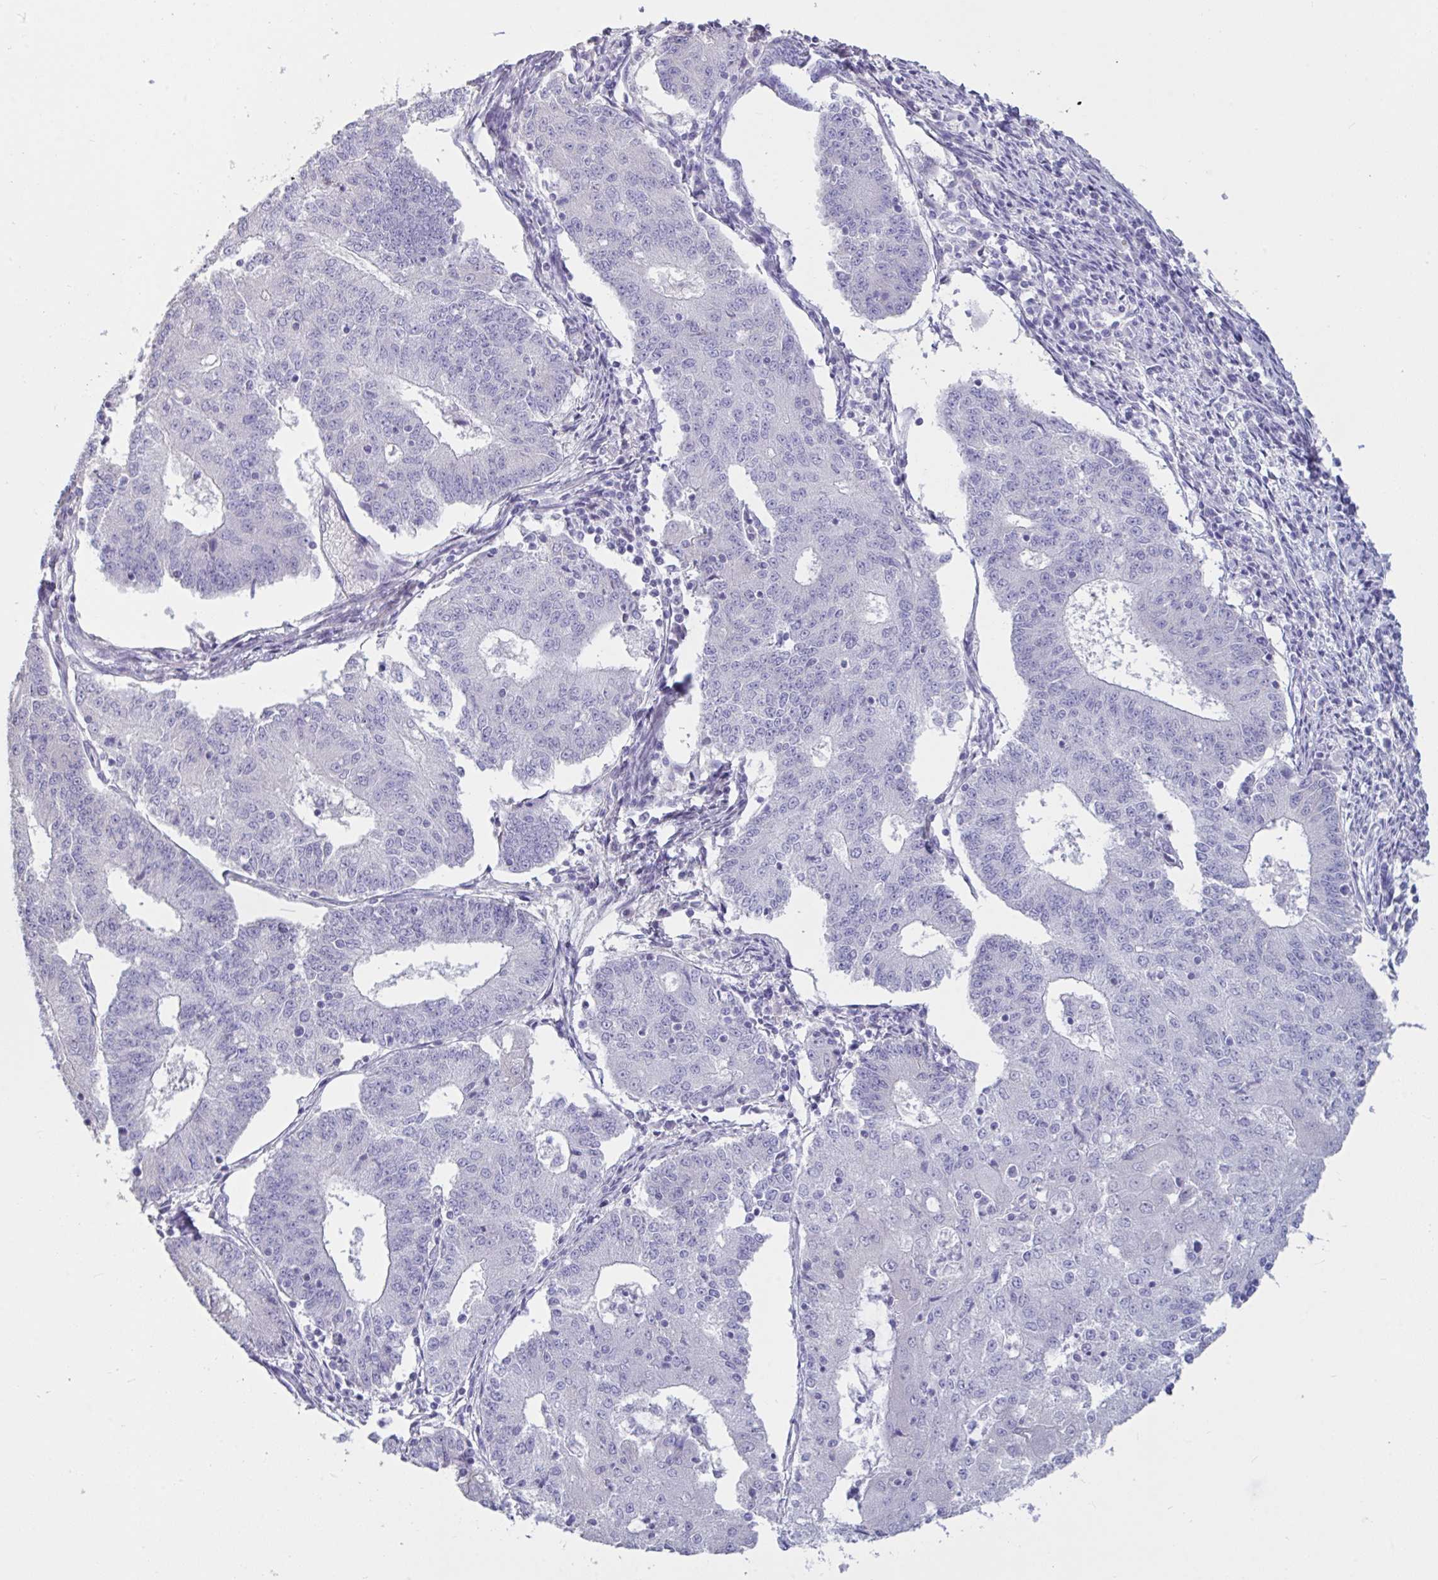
{"staining": {"intensity": "negative", "quantity": "none", "location": "none"}, "tissue": "endometrial cancer", "cell_type": "Tumor cells", "image_type": "cancer", "snomed": [{"axis": "morphology", "description": "Adenocarcinoma, NOS"}, {"axis": "topography", "description": "Endometrium"}], "caption": "Protein analysis of endometrial adenocarcinoma demonstrates no significant expression in tumor cells.", "gene": "TNNC1", "patient": {"sex": "female", "age": 56}}